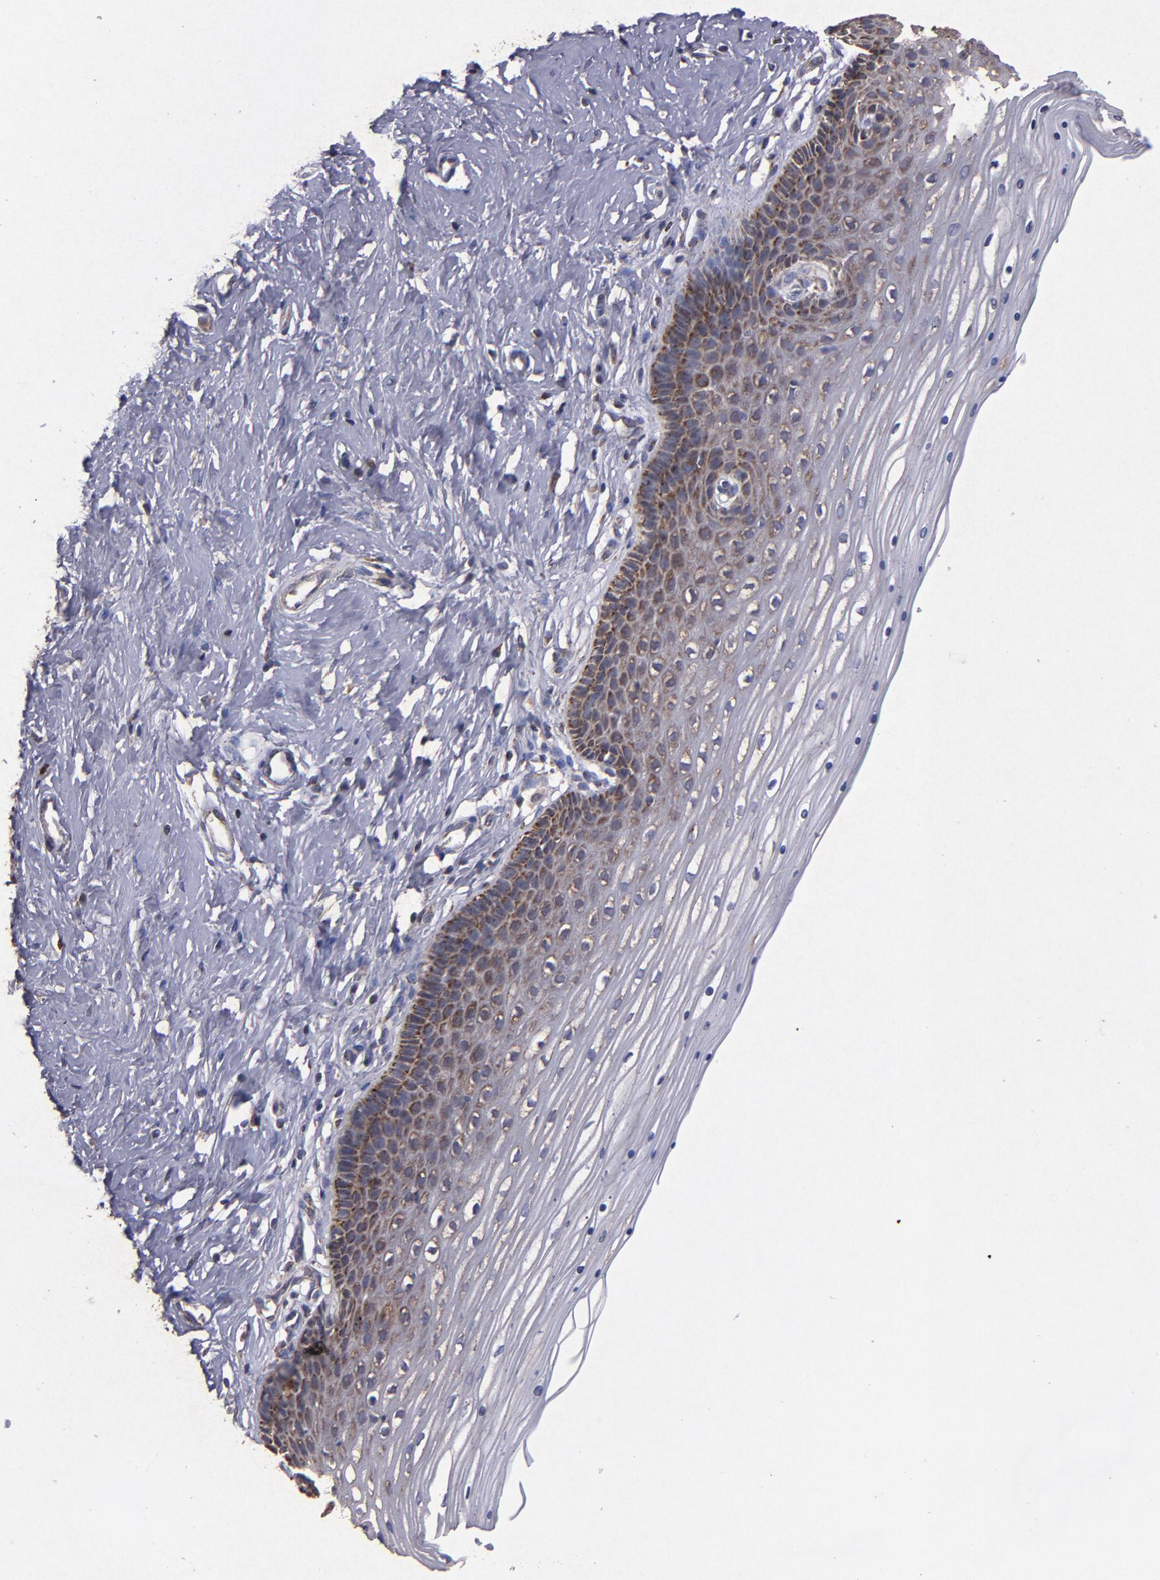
{"staining": {"intensity": "moderate", "quantity": "25%-75%", "location": "cytoplasmic/membranous"}, "tissue": "cervix", "cell_type": "Glandular cells", "image_type": "normal", "snomed": [{"axis": "morphology", "description": "Normal tissue, NOS"}, {"axis": "topography", "description": "Cervix"}], "caption": "Normal cervix was stained to show a protein in brown. There is medium levels of moderate cytoplasmic/membranous expression in about 25%-75% of glandular cells. Using DAB (brown) and hematoxylin (blue) stains, captured at high magnification using brightfield microscopy.", "gene": "TIMM9", "patient": {"sex": "female", "age": 39}}